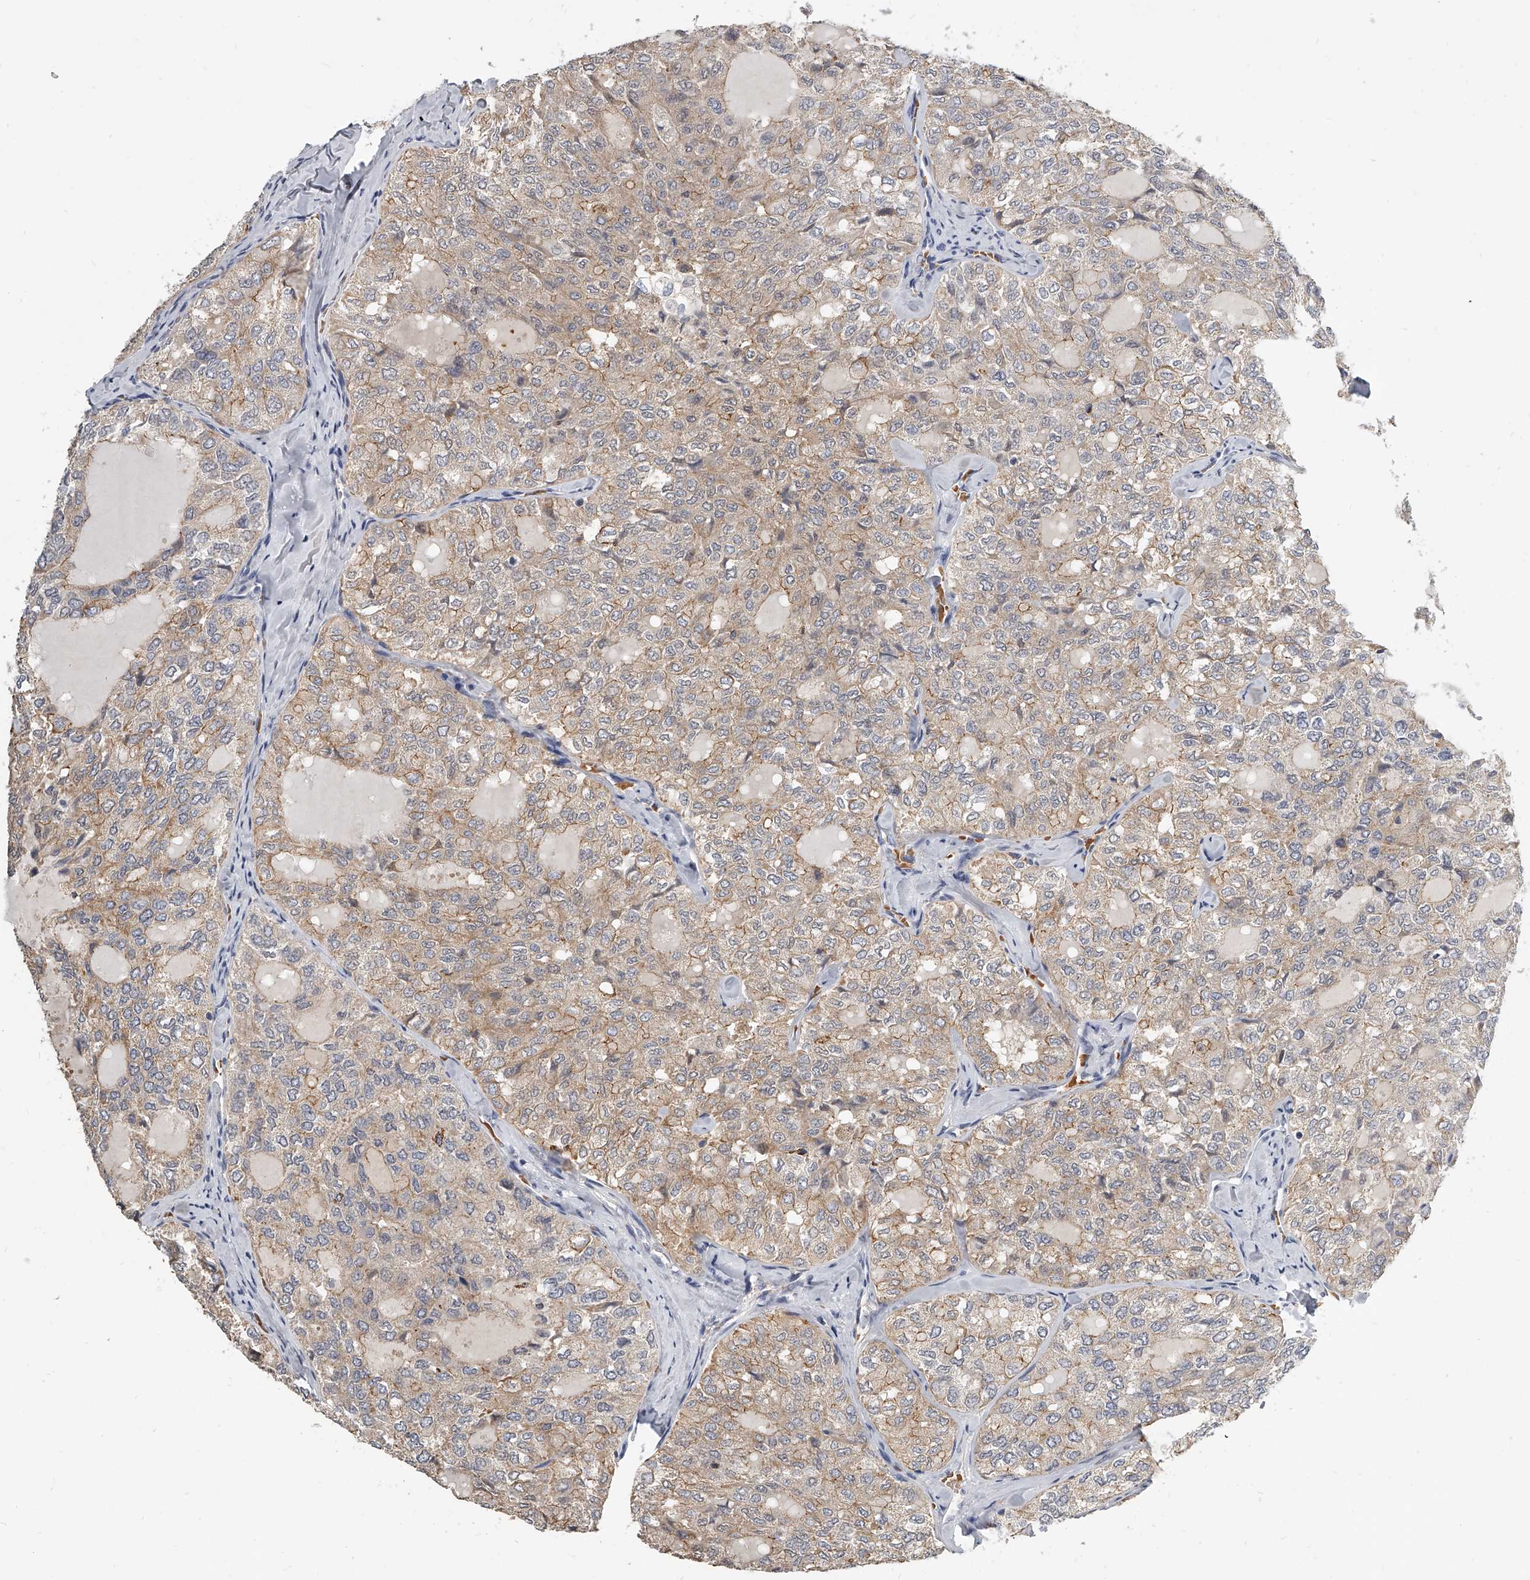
{"staining": {"intensity": "weak", "quantity": ">75%", "location": "cytoplasmic/membranous"}, "tissue": "thyroid cancer", "cell_type": "Tumor cells", "image_type": "cancer", "snomed": [{"axis": "morphology", "description": "Follicular adenoma carcinoma, NOS"}, {"axis": "topography", "description": "Thyroid gland"}], "caption": "DAB immunohistochemical staining of human thyroid cancer (follicular adenoma carcinoma) reveals weak cytoplasmic/membranous protein staining in approximately >75% of tumor cells. (DAB = brown stain, brightfield microscopy at high magnification).", "gene": "KLHL7", "patient": {"sex": "male", "age": 75}}